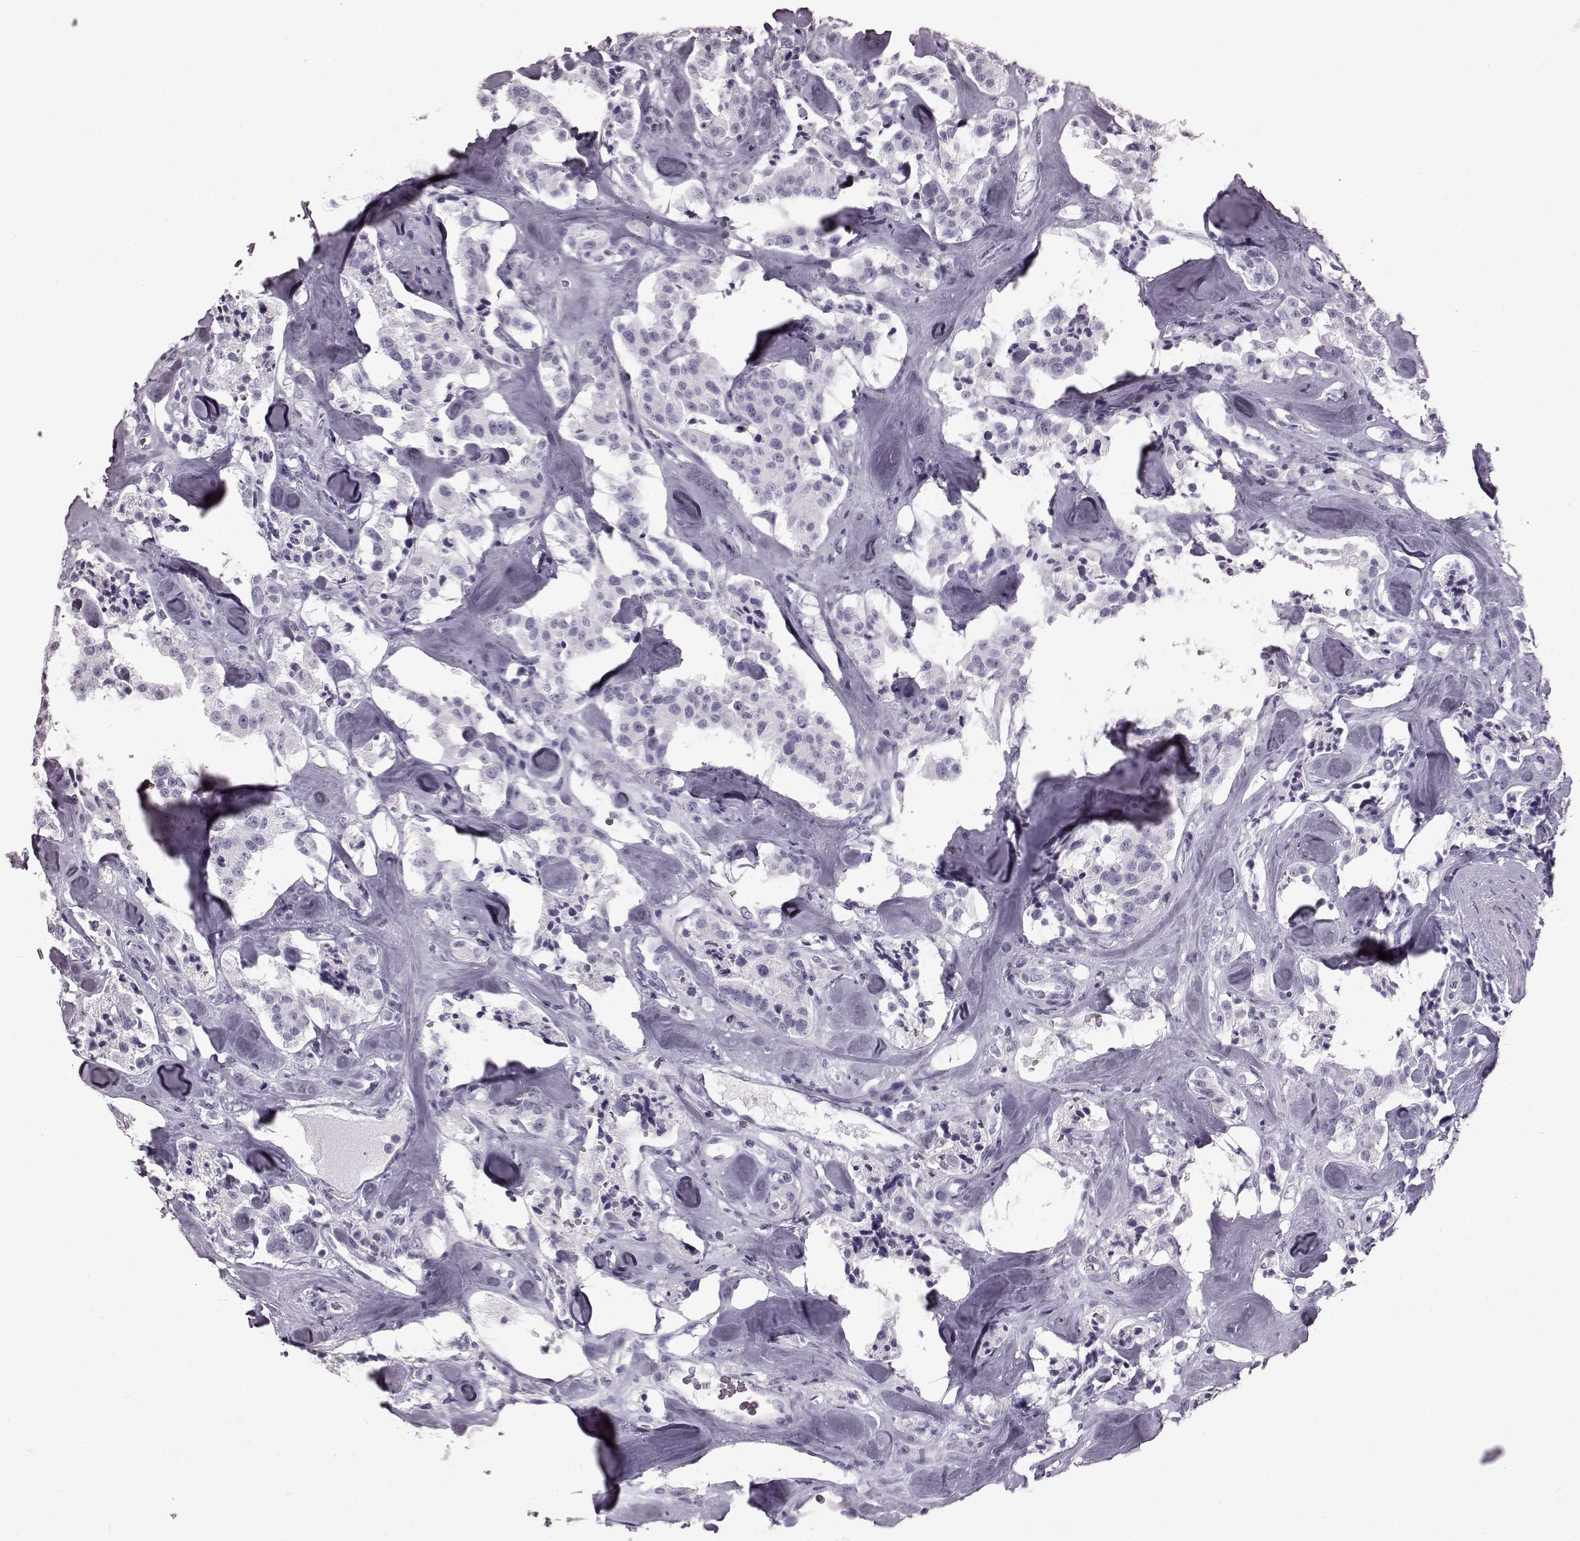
{"staining": {"intensity": "negative", "quantity": "none", "location": "none"}, "tissue": "carcinoid", "cell_type": "Tumor cells", "image_type": "cancer", "snomed": [{"axis": "morphology", "description": "Carcinoid, malignant, NOS"}, {"axis": "topography", "description": "Pancreas"}], "caption": "Immunohistochemical staining of carcinoid reveals no significant staining in tumor cells. (DAB (3,3'-diaminobenzidine) immunohistochemistry (IHC) visualized using brightfield microscopy, high magnification).", "gene": "FUT4", "patient": {"sex": "male", "age": 41}}